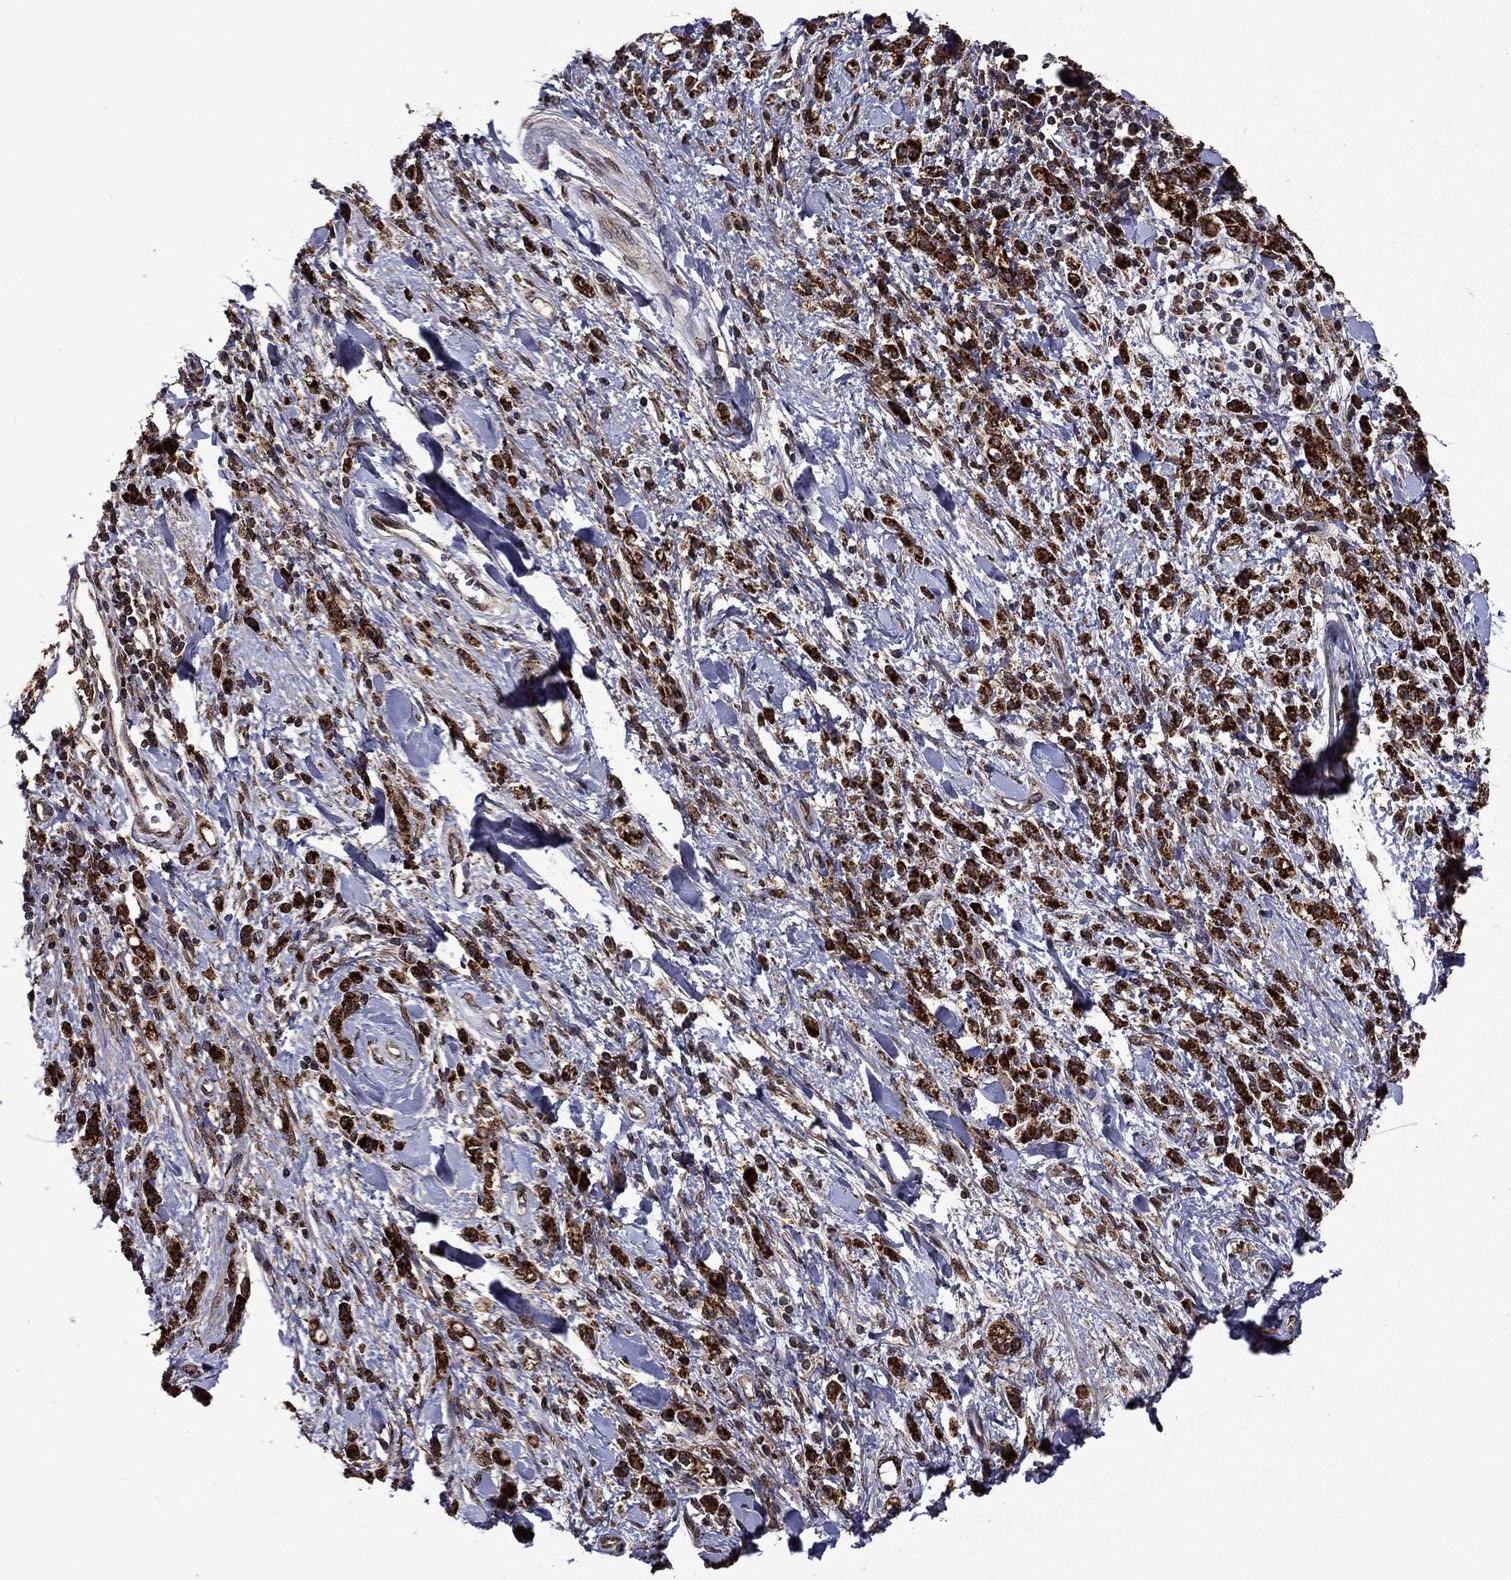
{"staining": {"intensity": "strong", "quantity": ">75%", "location": "cytoplasmic/membranous,nuclear"}, "tissue": "stomach cancer", "cell_type": "Tumor cells", "image_type": "cancer", "snomed": [{"axis": "morphology", "description": "Adenocarcinoma, NOS"}, {"axis": "topography", "description": "Stomach"}], "caption": "Immunohistochemical staining of human adenocarcinoma (stomach) exhibits high levels of strong cytoplasmic/membranous and nuclear staining in approximately >75% of tumor cells.", "gene": "ITM2B", "patient": {"sex": "male", "age": 77}}